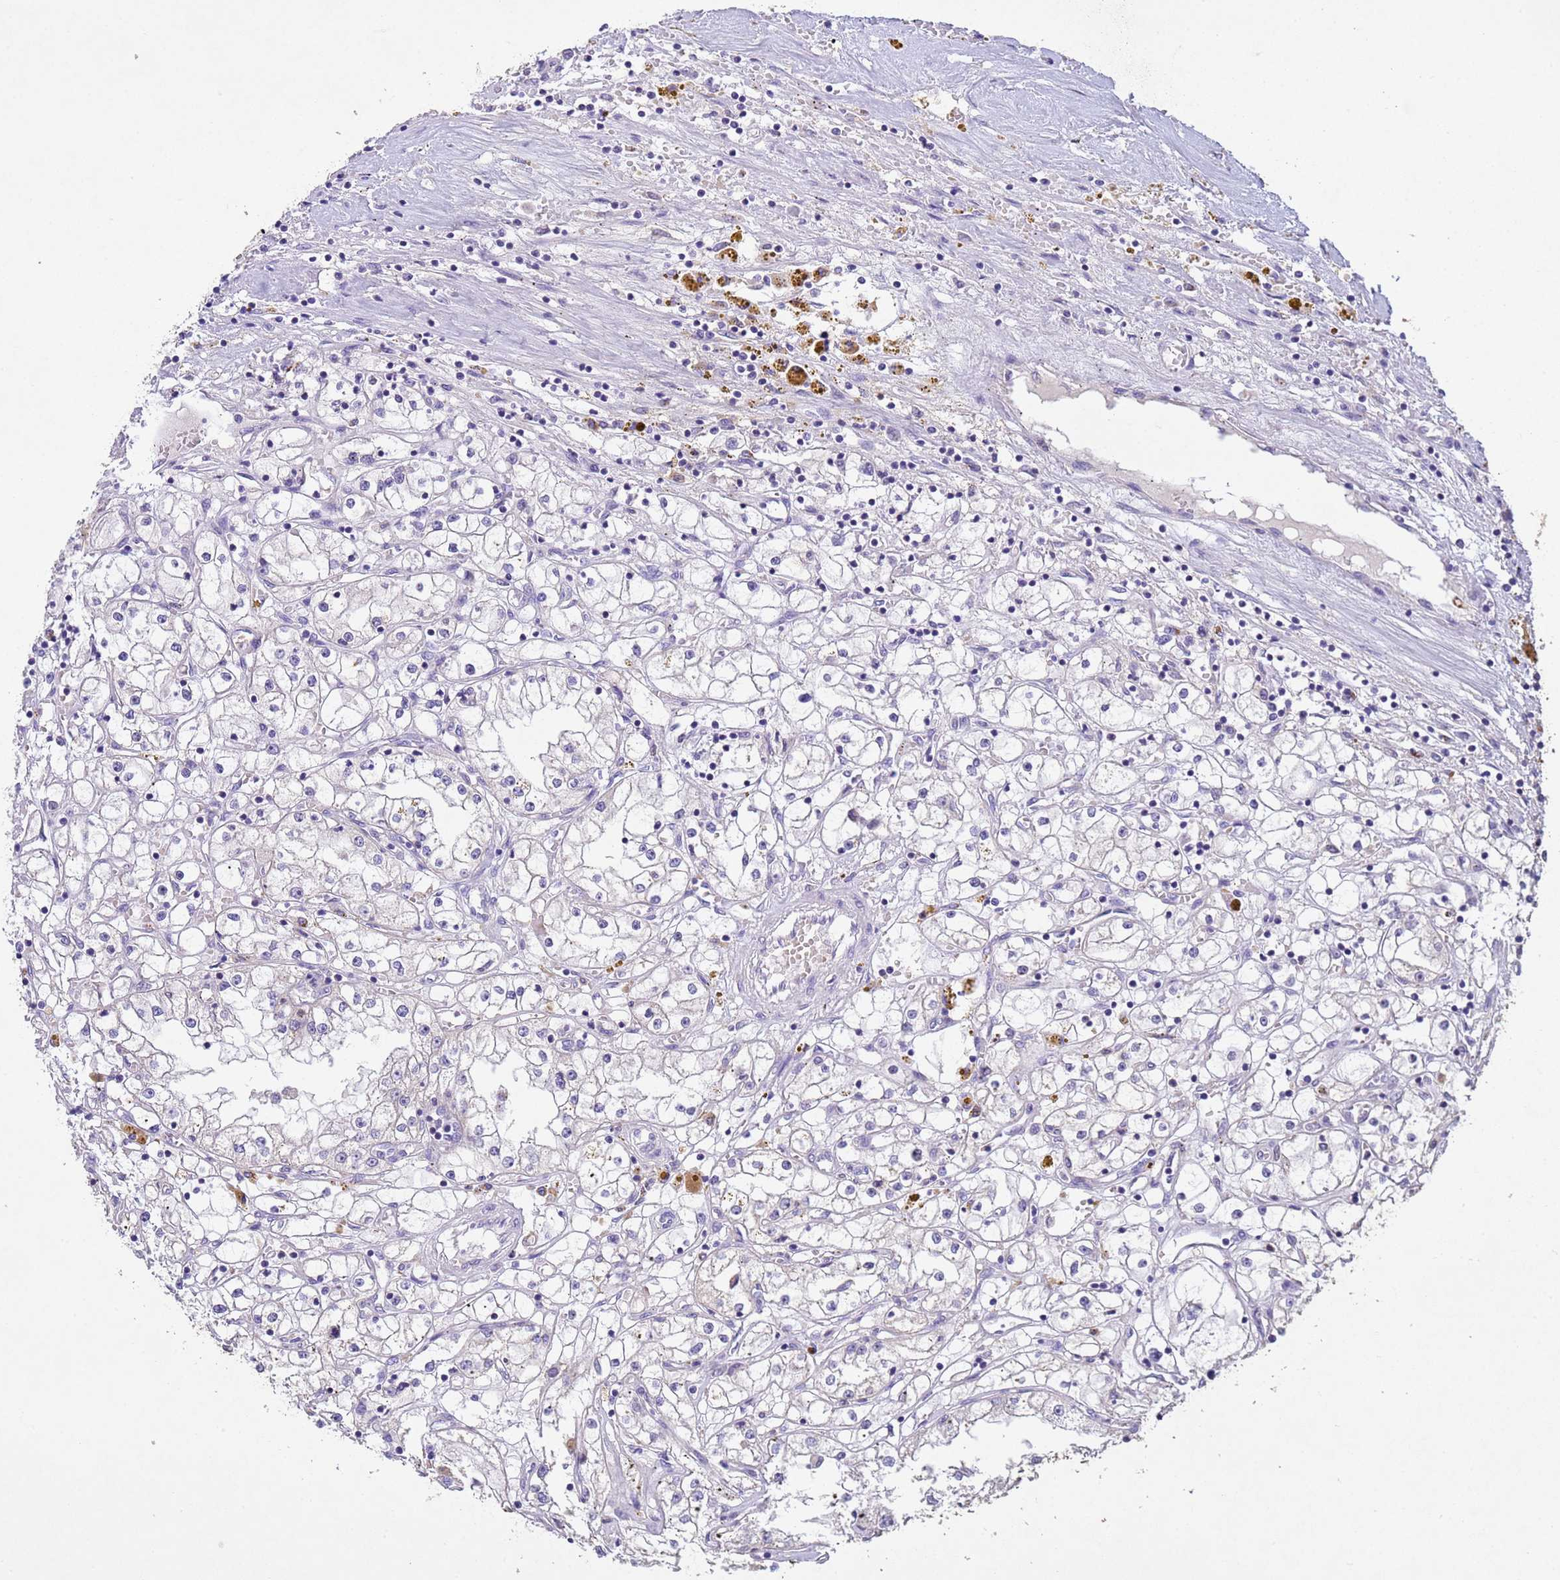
{"staining": {"intensity": "negative", "quantity": "none", "location": "none"}, "tissue": "renal cancer", "cell_type": "Tumor cells", "image_type": "cancer", "snomed": [{"axis": "morphology", "description": "Adenocarcinoma, NOS"}, {"axis": "topography", "description": "Kidney"}], "caption": "This is an IHC photomicrograph of human adenocarcinoma (renal). There is no staining in tumor cells.", "gene": "NLRP11", "patient": {"sex": "male", "age": 56}}